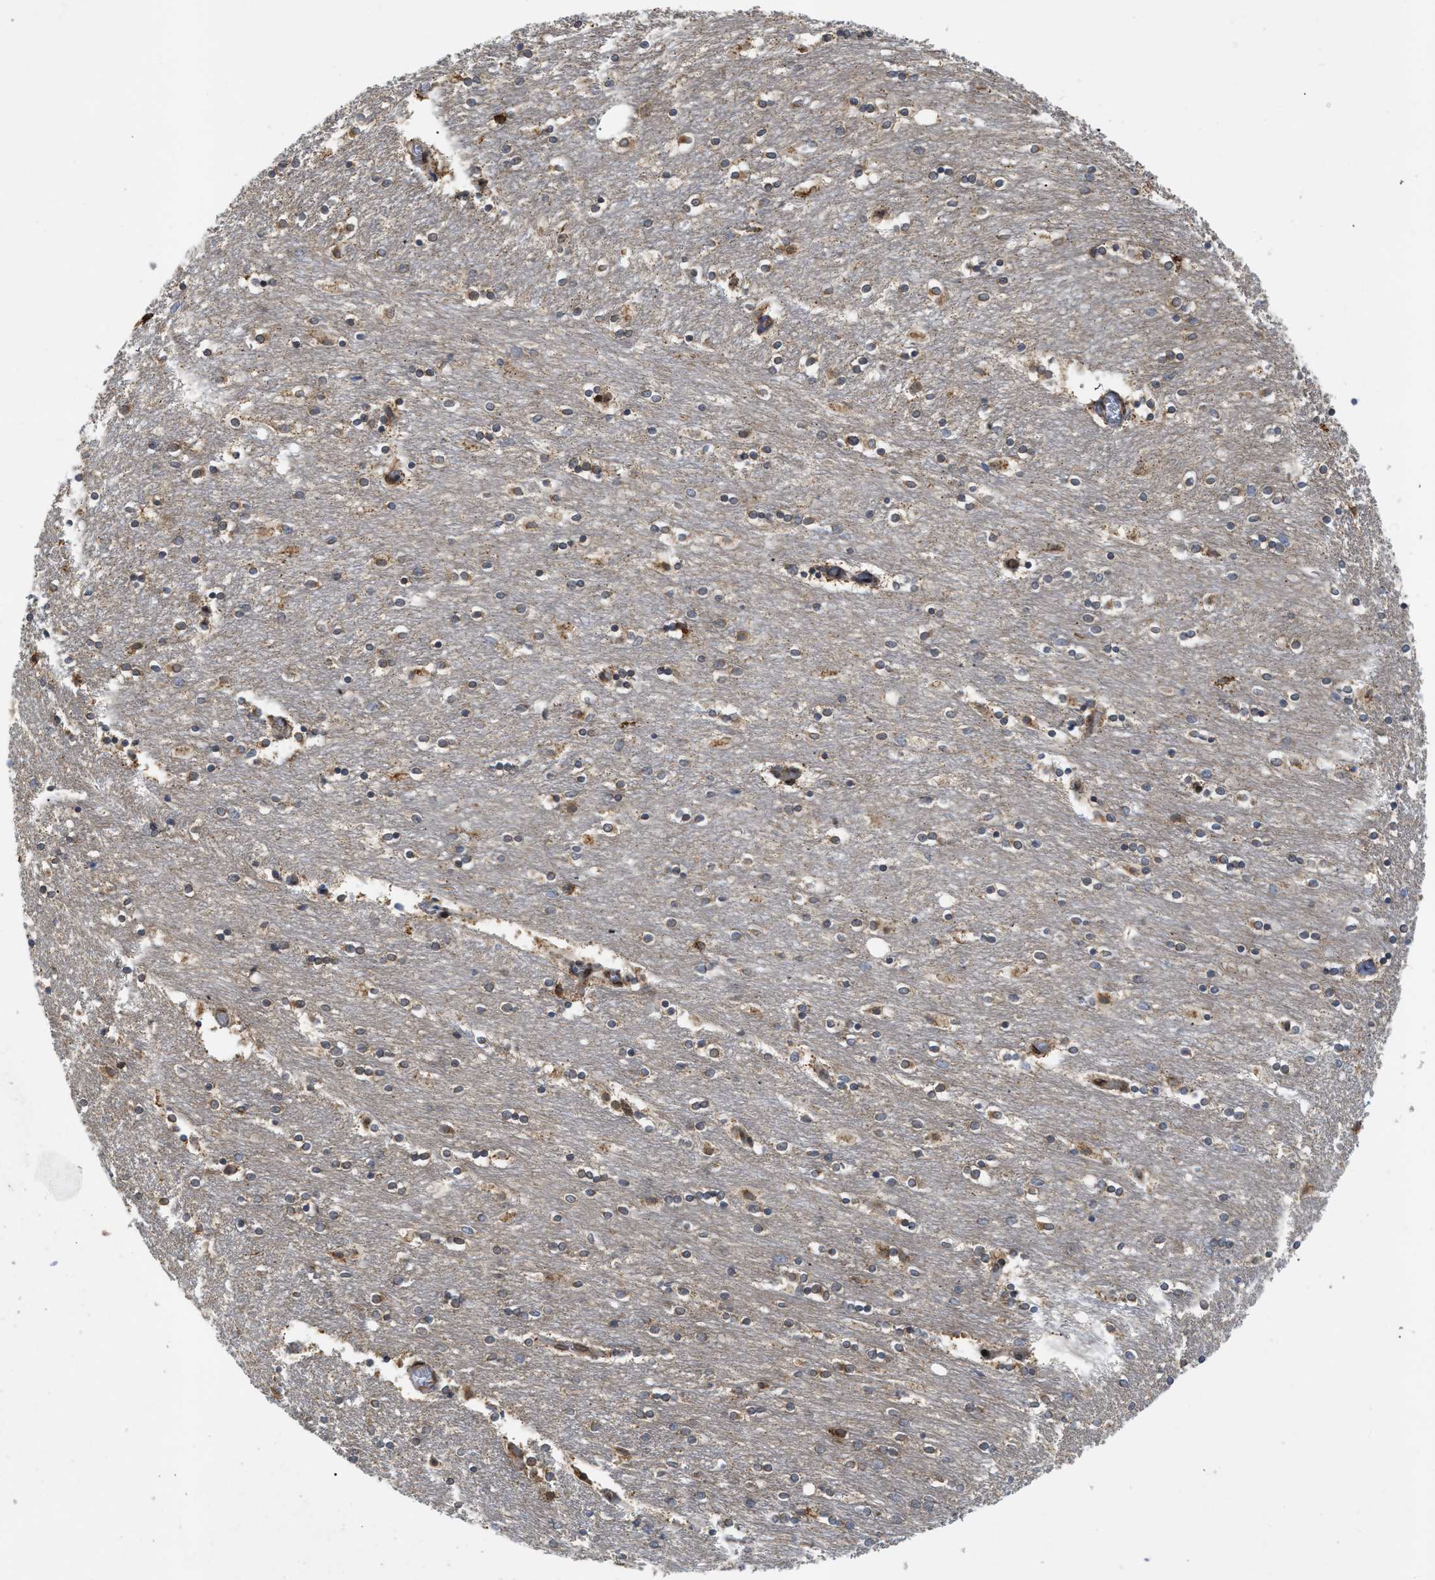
{"staining": {"intensity": "moderate", "quantity": "25%-75%", "location": "cytoplasmic/membranous"}, "tissue": "caudate", "cell_type": "Glial cells", "image_type": "normal", "snomed": [{"axis": "morphology", "description": "Normal tissue, NOS"}, {"axis": "topography", "description": "Lateral ventricle wall"}], "caption": "A photomicrograph showing moderate cytoplasmic/membranous expression in about 25%-75% of glial cells in normal caudate, as visualized by brown immunohistochemical staining.", "gene": "EIF2AK3", "patient": {"sex": "female", "age": 54}}